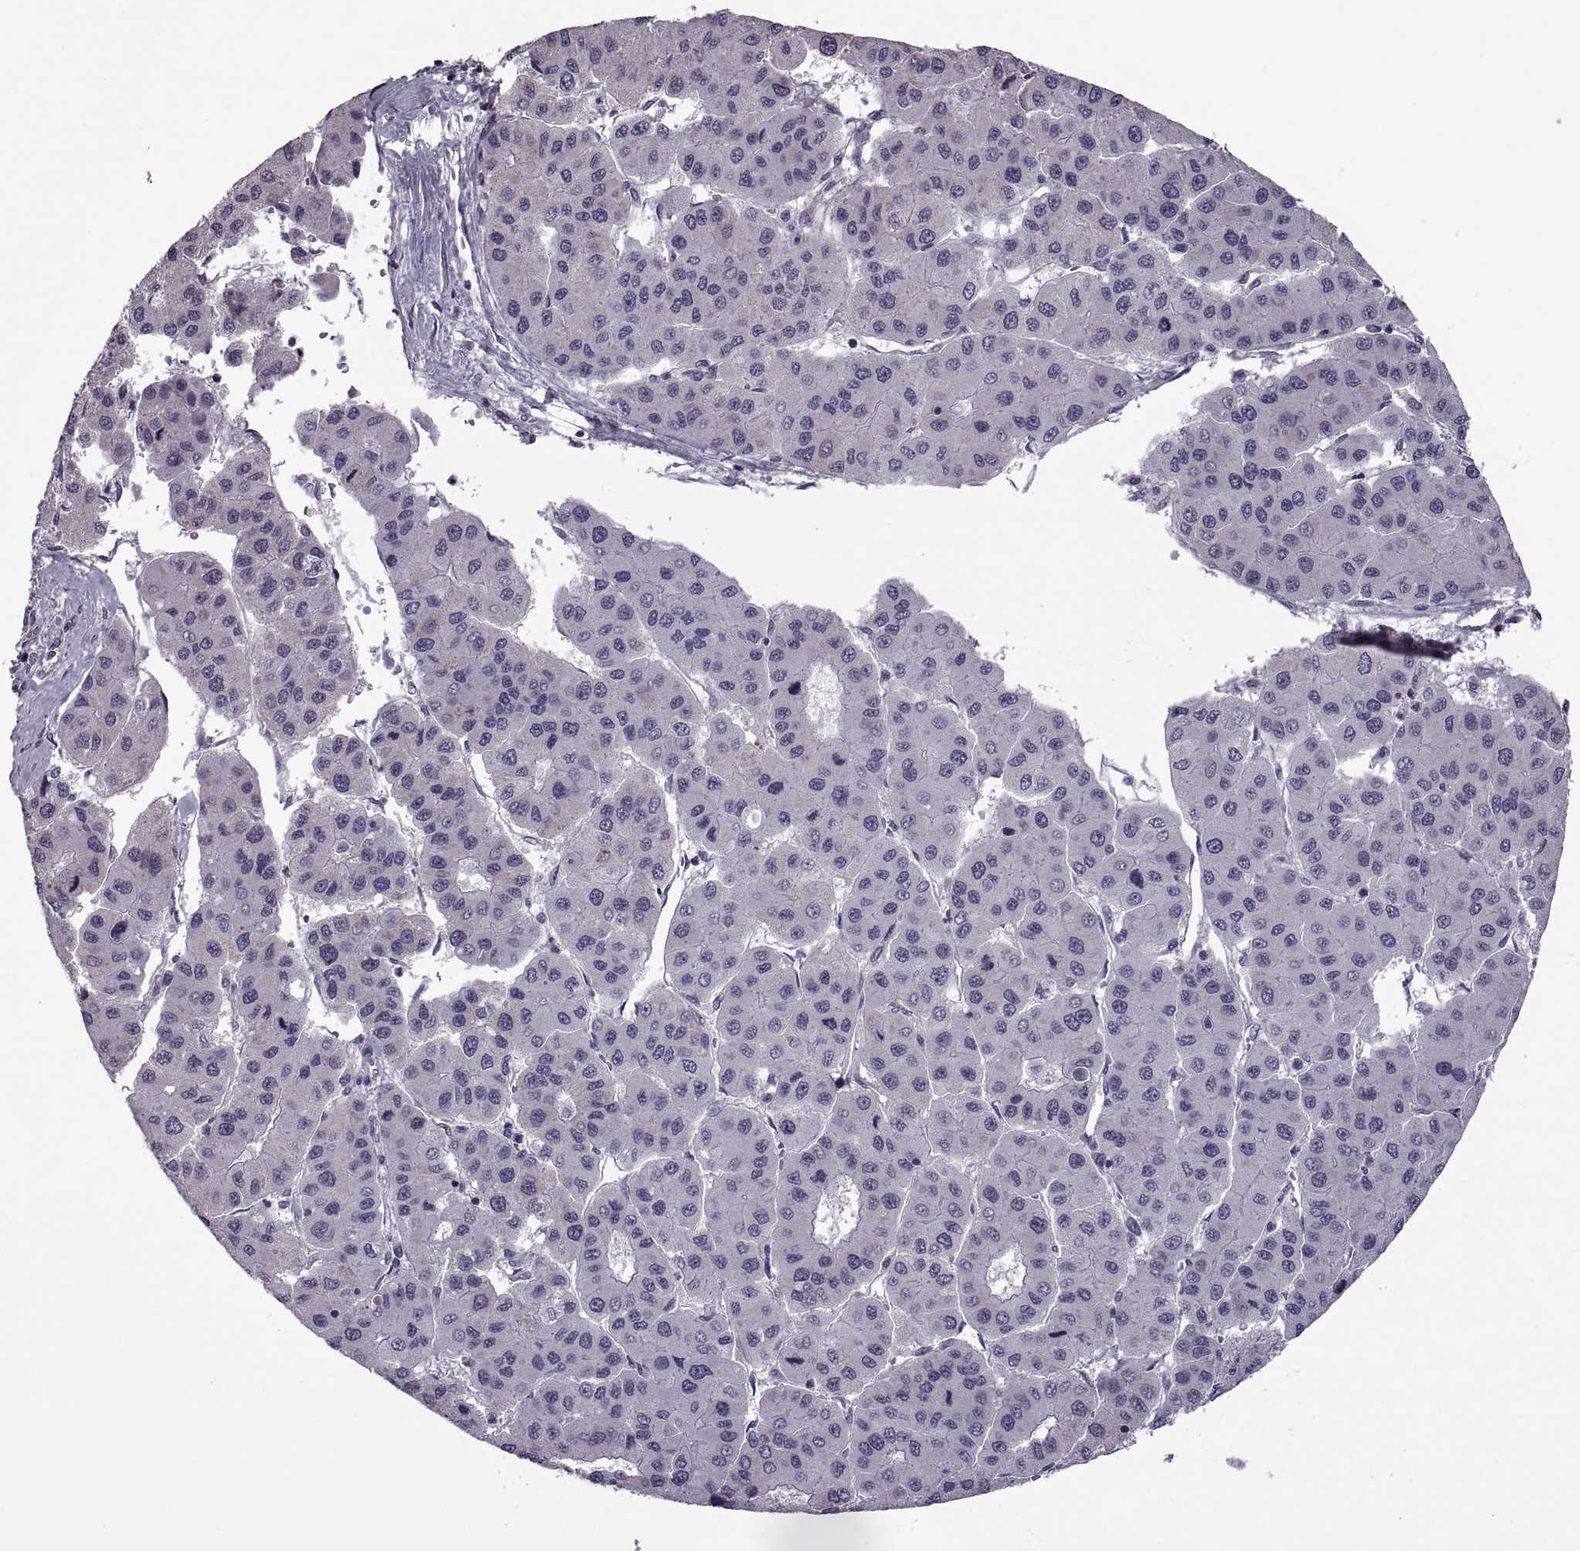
{"staining": {"intensity": "negative", "quantity": "none", "location": "none"}, "tissue": "liver cancer", "cell_type": "Tumor cells", "image_type": "cancer", "snomed": [{"axis": "morphology", "description": "Carcinoma, Hepatocellular, NOS"}, {"axis": "topography", "description": "Liver"}], "caption": "The image displays no staining of tumor cells in hepatocellular carcinoma (liver).", "gene": "PABPC1", "patient": {"sex": "male", "age": 73}}